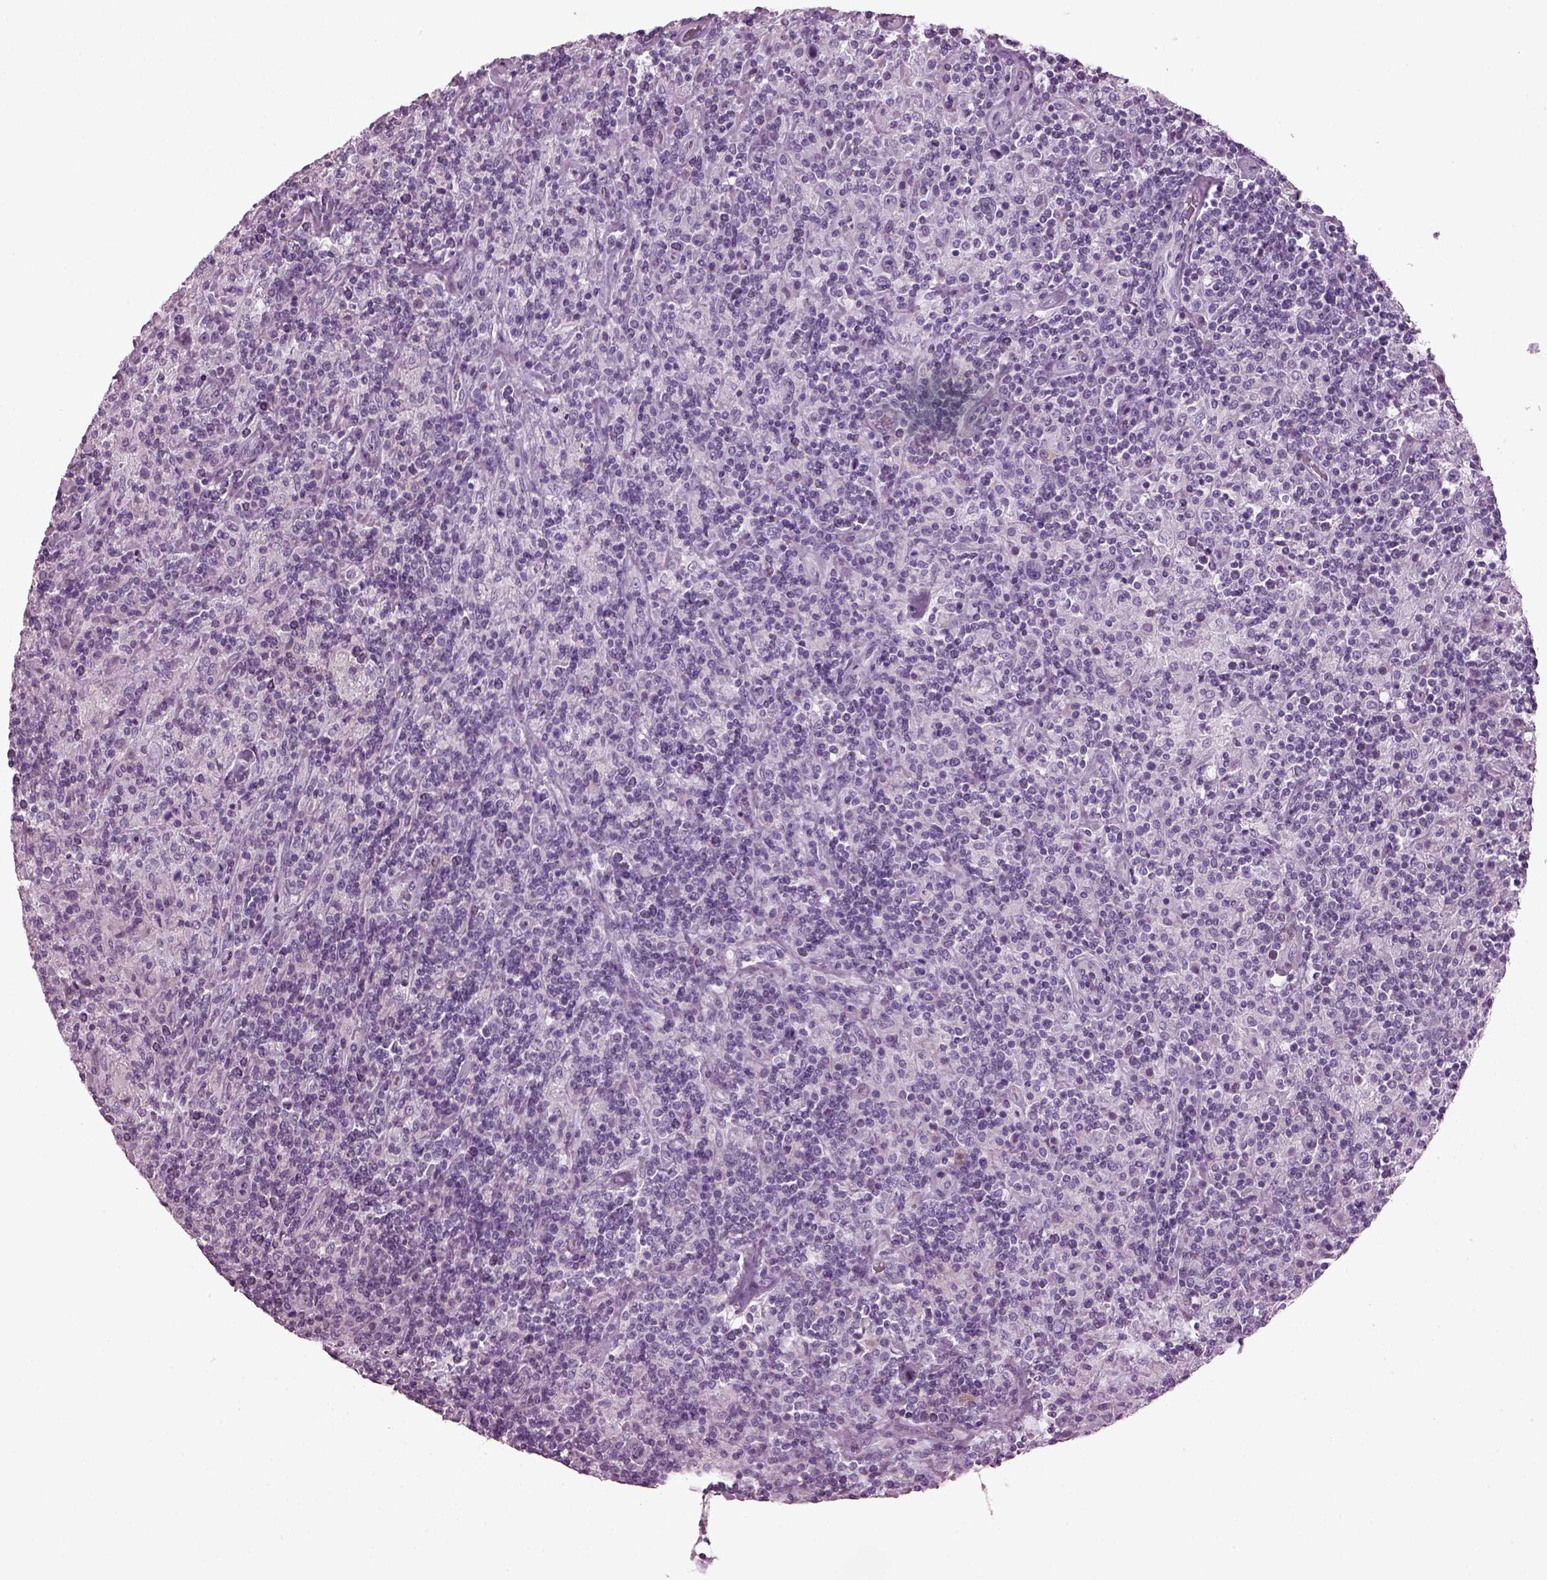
{"staining": {"intensity": "negative", "quantity": "none", "location": "none"}, "tissue": "lymphoma", "cell_type": "Tumor cells", "image_type": "cancer", "snomed": [{"axis": "morphology", "description": "Hodgkin's disease, NOS"}, {"axis": "topography", "description": "Lymph node"}], "caption": "Protein analysis of lymphoma demonstrates no significant expression in tumor cells.", "gene": "PDC", "patient": {"sex": "male", "age": 70}}